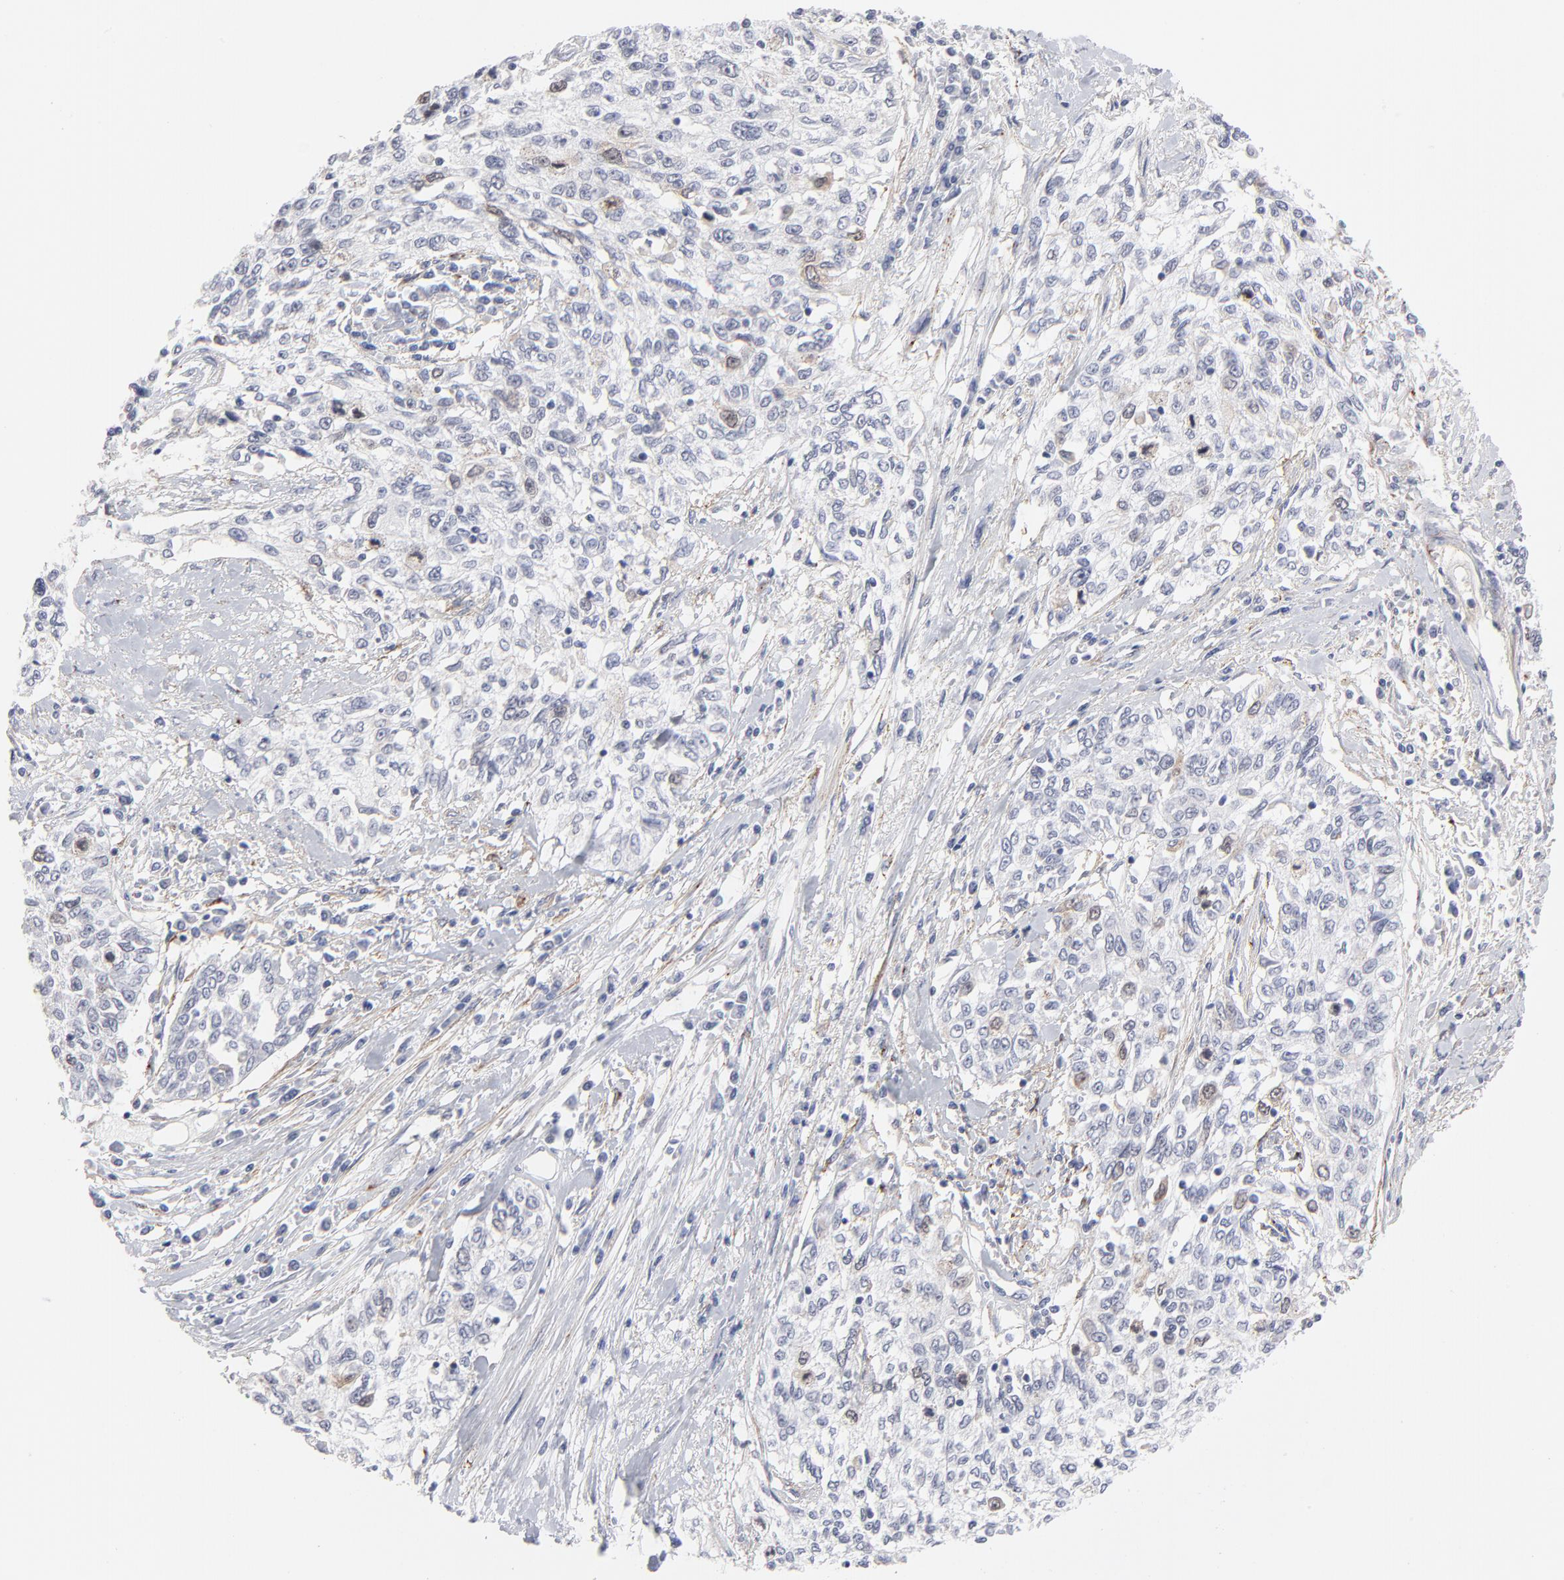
{"staining": {"intensity": "weak", "quantity": "<25%", "location": "nuclear"}, "tissue": "cervical cancer", "cell_type": "Tumor cells", "image_type": "cancer", "snomed": [{"axis": "morphology", "description": "Squamous cell carcinoma, NOS"}, {"axis": "topography", "description": "Cervix"}], "caption": "There is no significant expression in tumor cells of cervical squamous cell carcinoma.", "gene": "AURKA", "patient": {"sex": "female", "age": 57}}